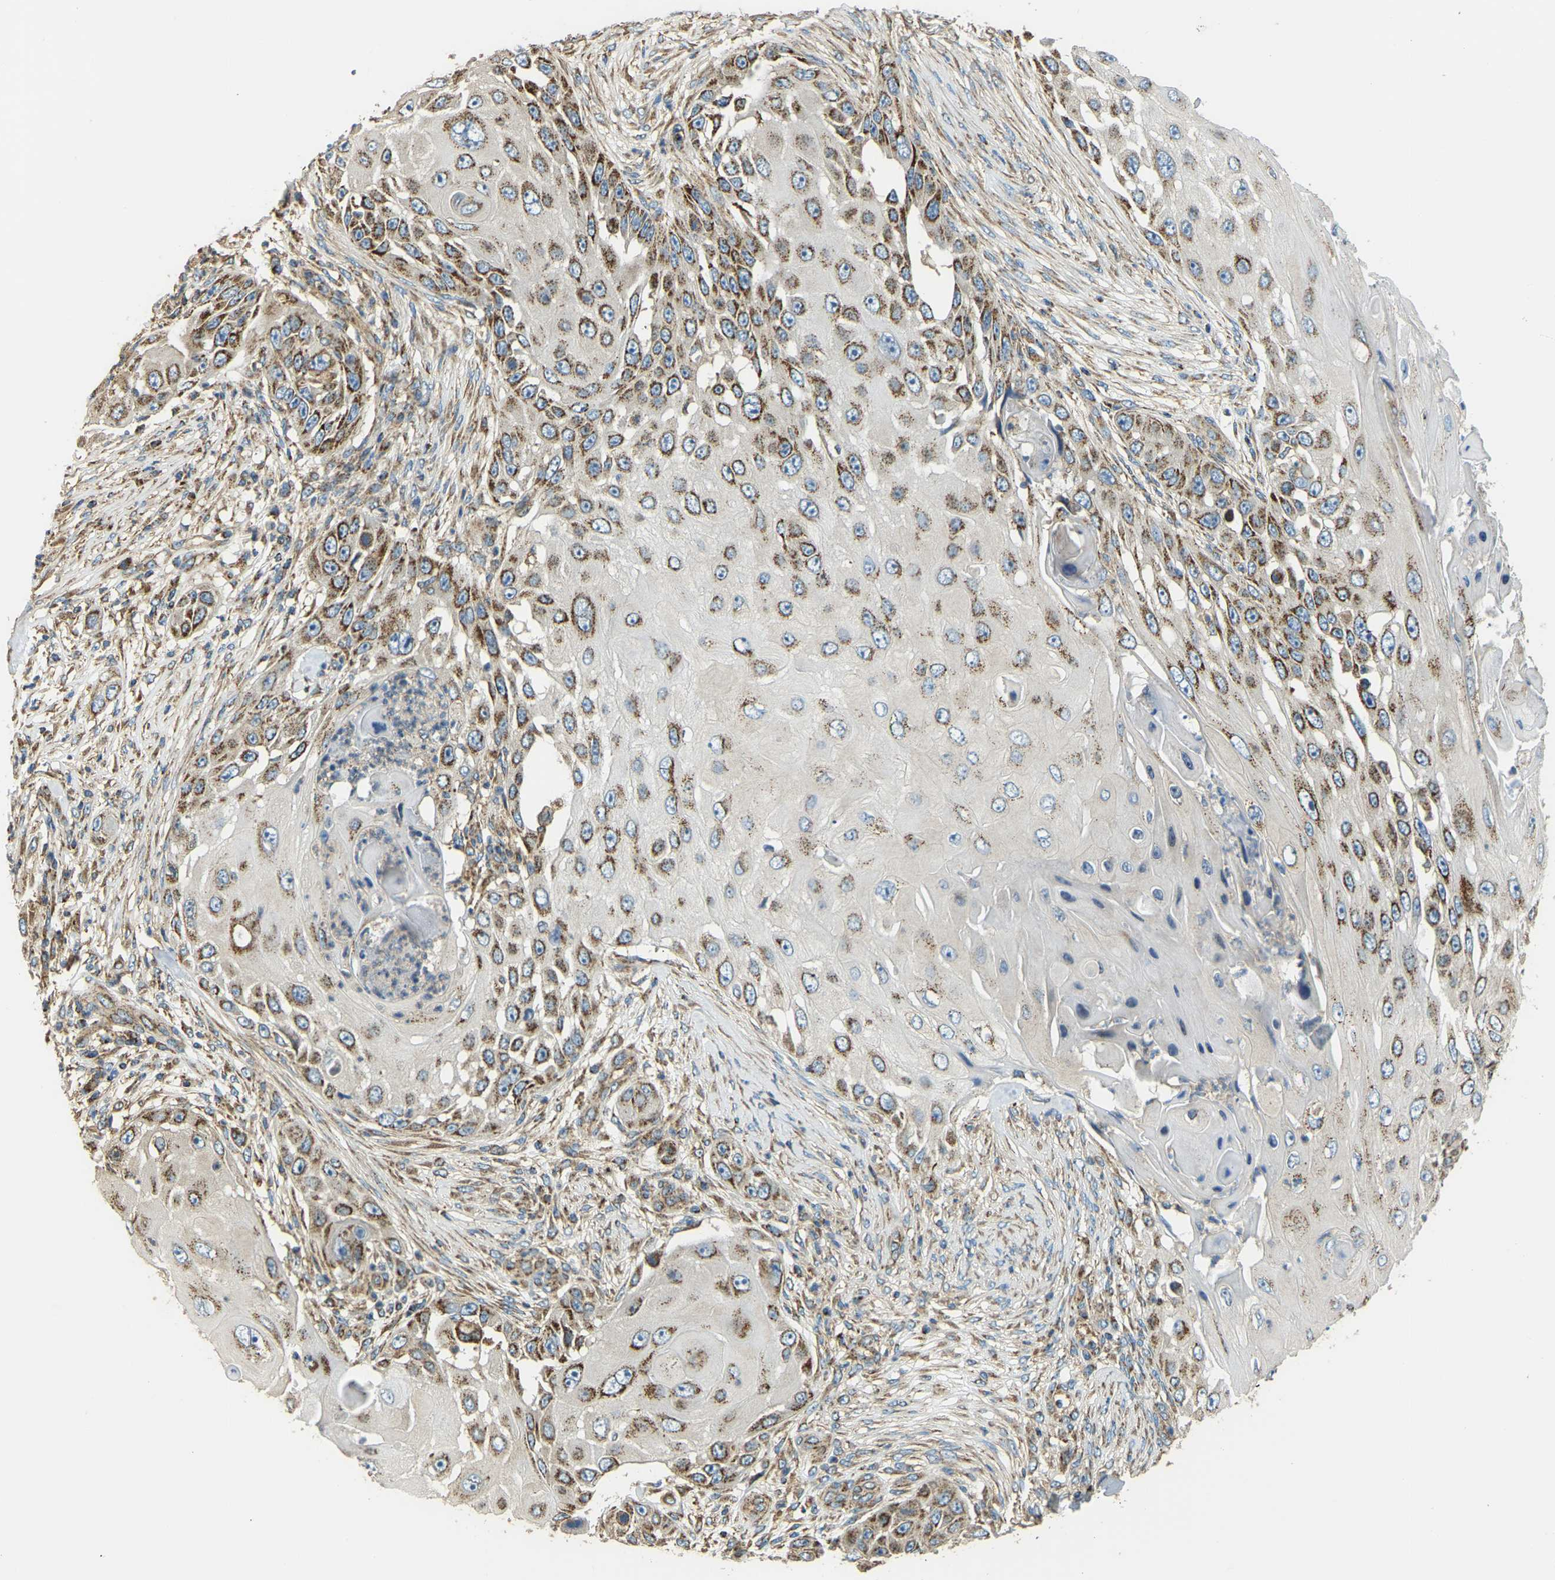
{"staining": {"intensity": "moderate", "quantity": ">75%", "location": "cytoplasmic/membranous"}, "tissue": "skin cancer", "cell_type": "Tumor cells", "image_type": "cancer", "snomed": [{"axis": "morphology", "description": "Squamous cell carcinoma, NOS"}, {"axis": "topography", "description": "Skin"}], "caption": "Skin squamous cell carcinoma tissue displays moderate cytoplasmic/membranous staining in about >75% of tumor cells (brown staining indicates protein expression, while blue staining denotes nuclei).", "gene": "PSMD7", "patient": {"sex": "female", "age": 44}}